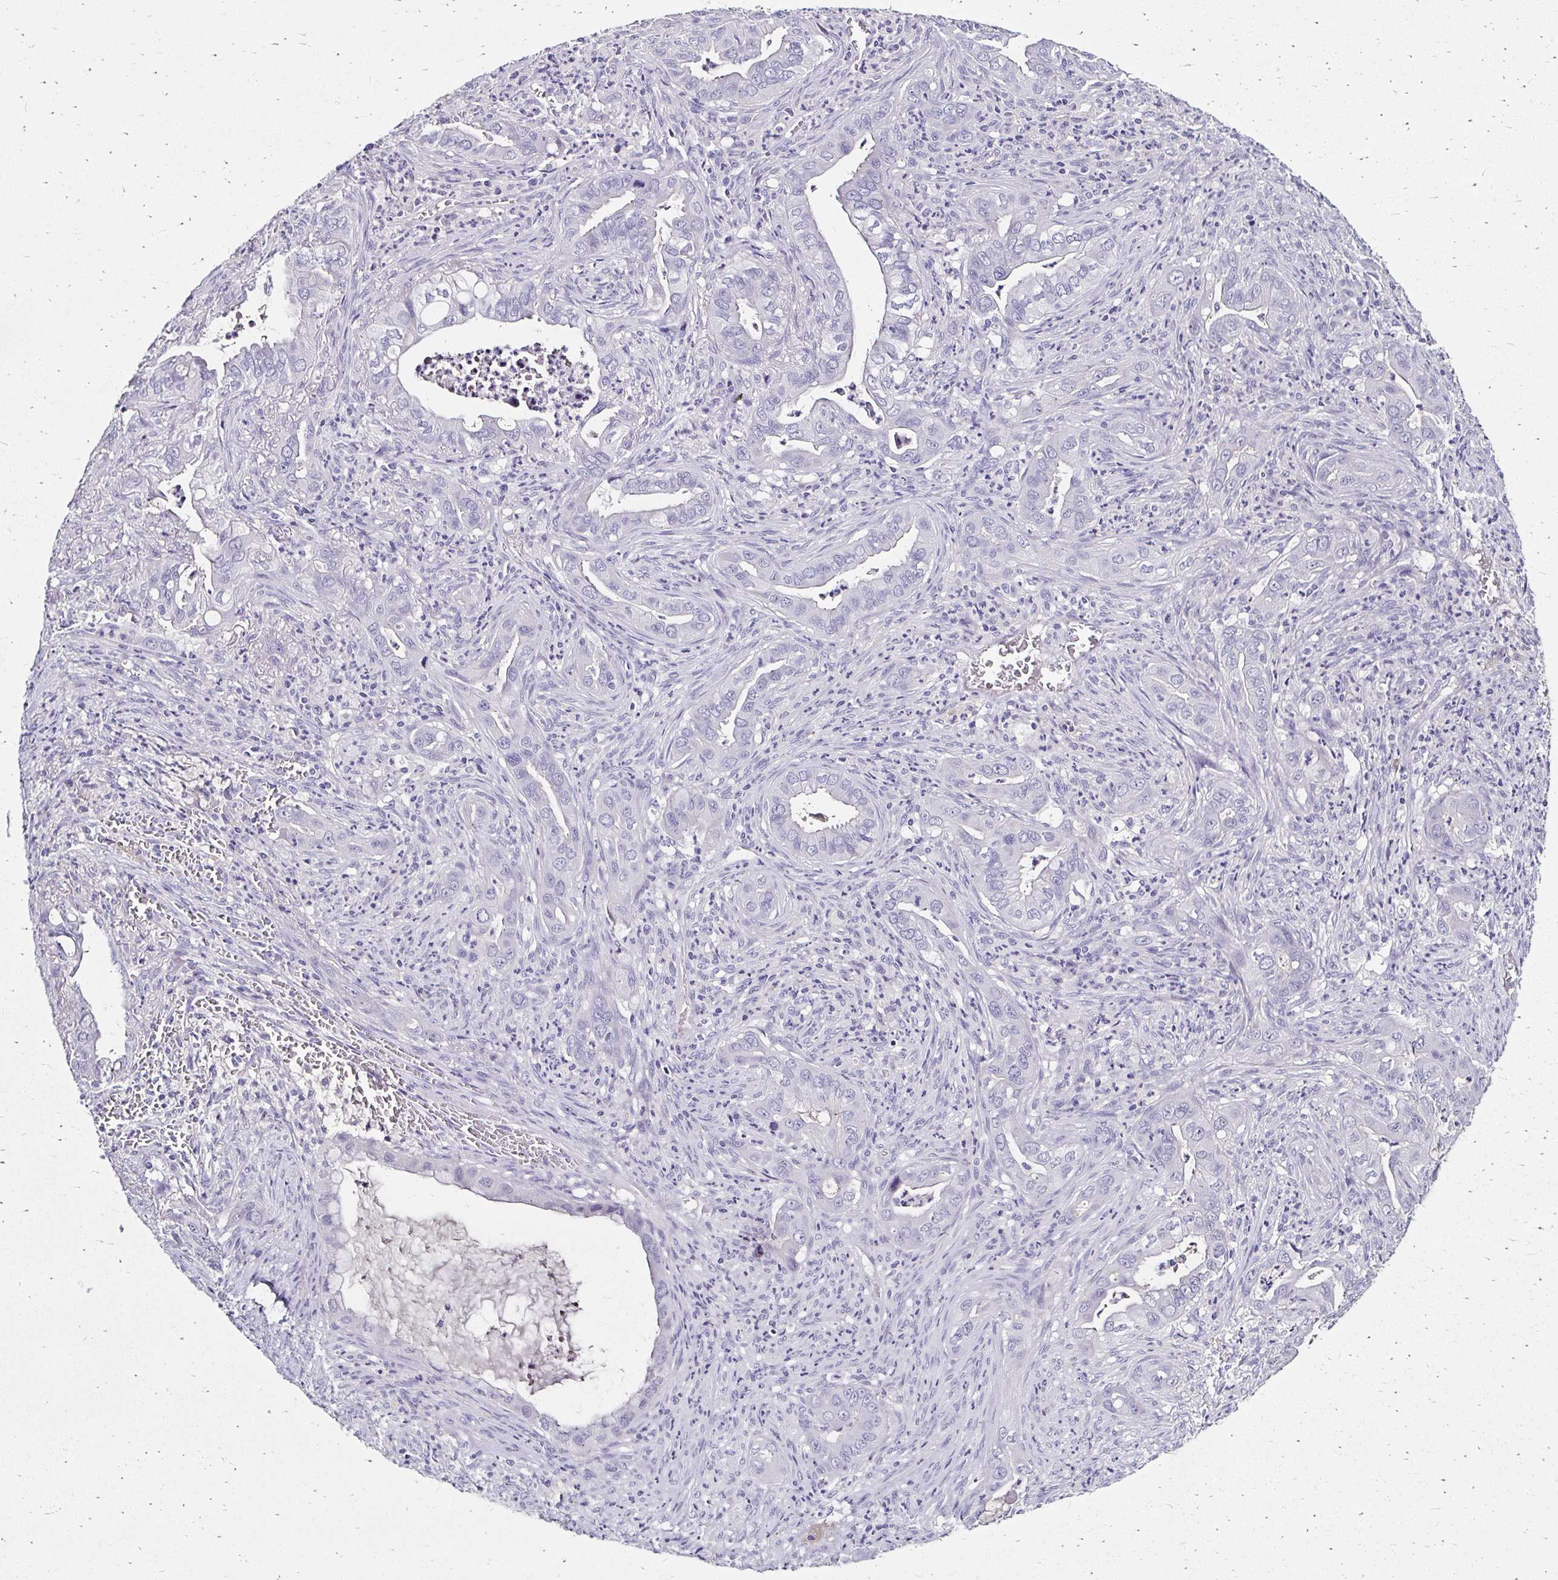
{"staining": {"intensity": "negative", "quantity": "none", "location": "none"}, "tissue": "lung cancer", "cell_type": "Tumor cells", "image_type": "cancer", "snomed": [{"axis": "morphology", "description": "Adenocarcinoma, NOS"}, {"axis": "topography", "description": "Lung"}], "caption": "High magnification brightfield microscopy of lung cancer (adenocarcinoma) stained with DAB (3,3'-diaminobenzidine) (brown) and counterstained with hematoxylin (blue): tumor cells show no significant expression.", "gene": "SCG3", "patient": {"sex": "male", "age": 65}}